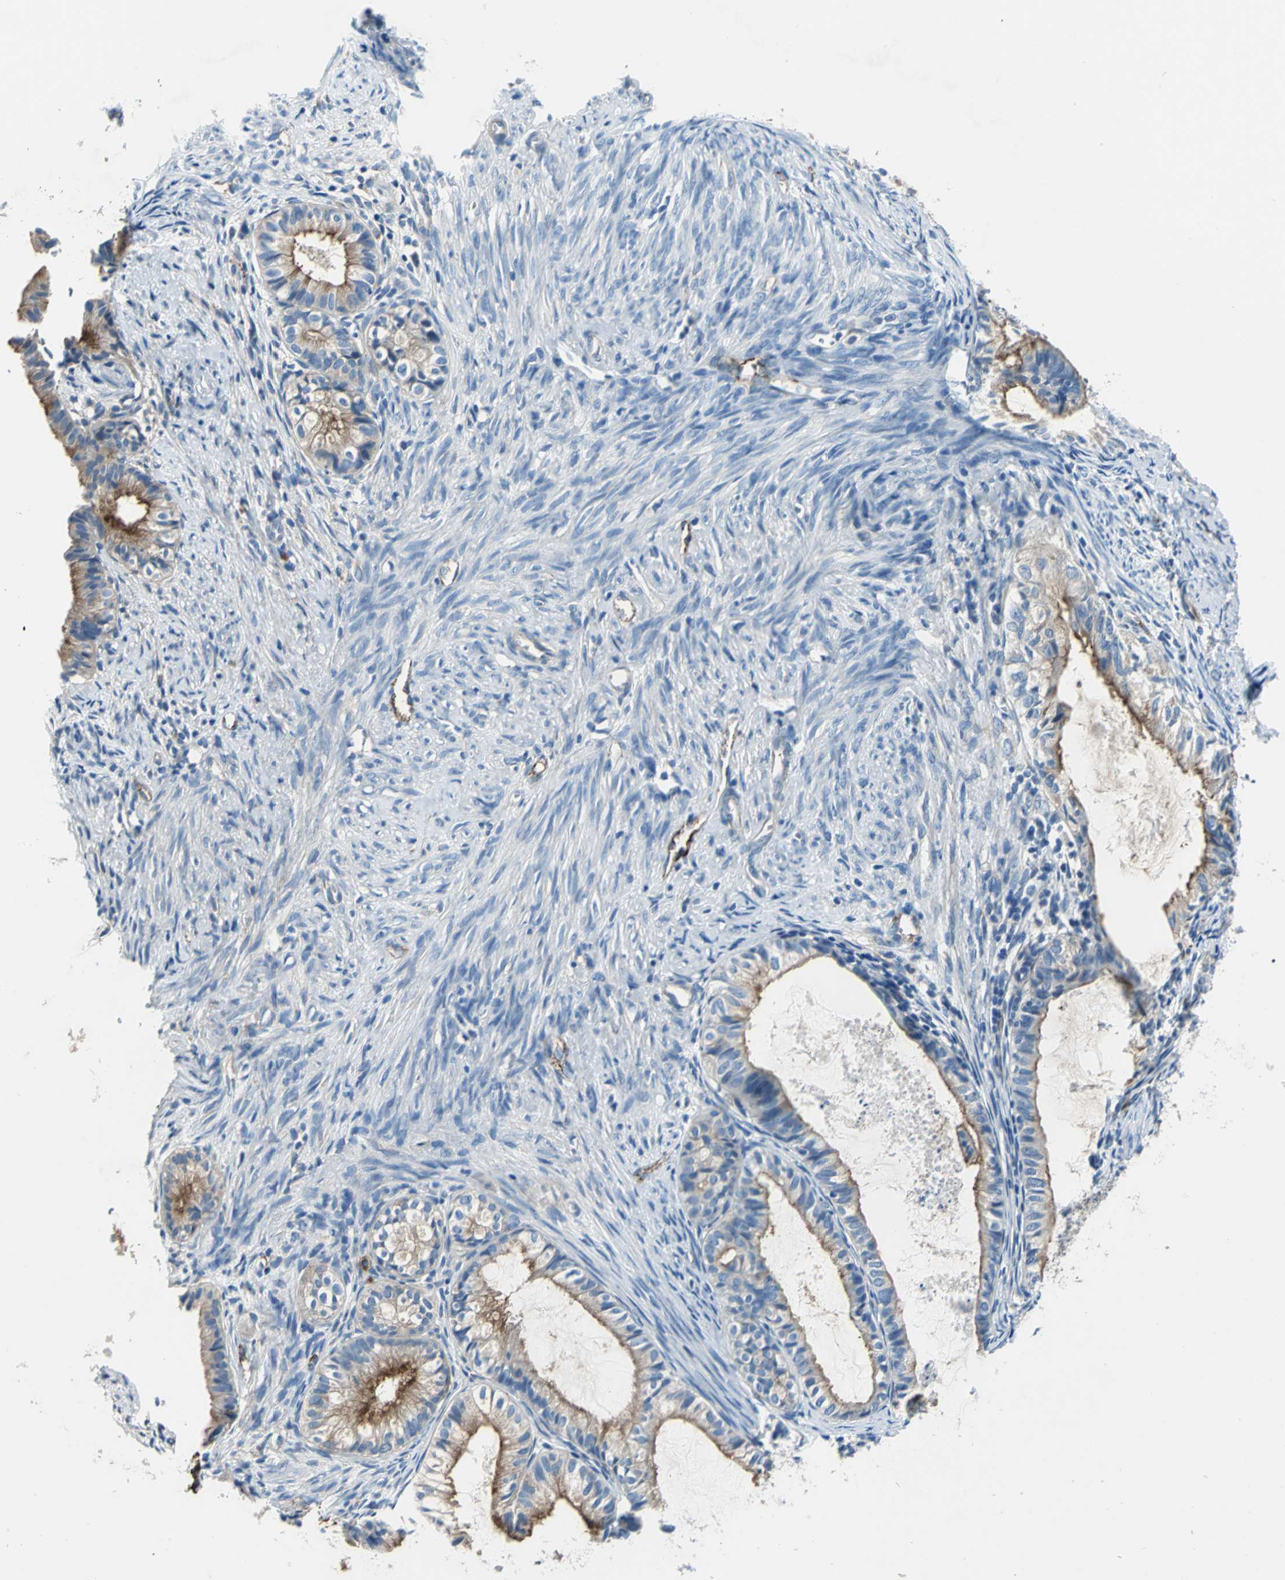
{"staining": {"intensity": "strong", "quantity": ">75%", "location": "cytoplasmic/membranous"}, "tissue": "cervical cancer", "cell_type": "Tumor cells", "image_type": "cancer", "snomed": [{"axis": "morphology", "description": "Normal tissue, NOS"}, {"axis": "morphology", "description": "Adenocarcinoma, NOS"}, {"axis": "topography", "description": "Cervix"}, {"axis": "topography", "description": "Endometrium"}], "caption": "An image of cervical adenocarcinoma stained for a protein exhibits strong cytoplasmic/membranous brown staining in tumor cells.", "gene": "SELP", "patient": {"sex": "female", "age": 86}}